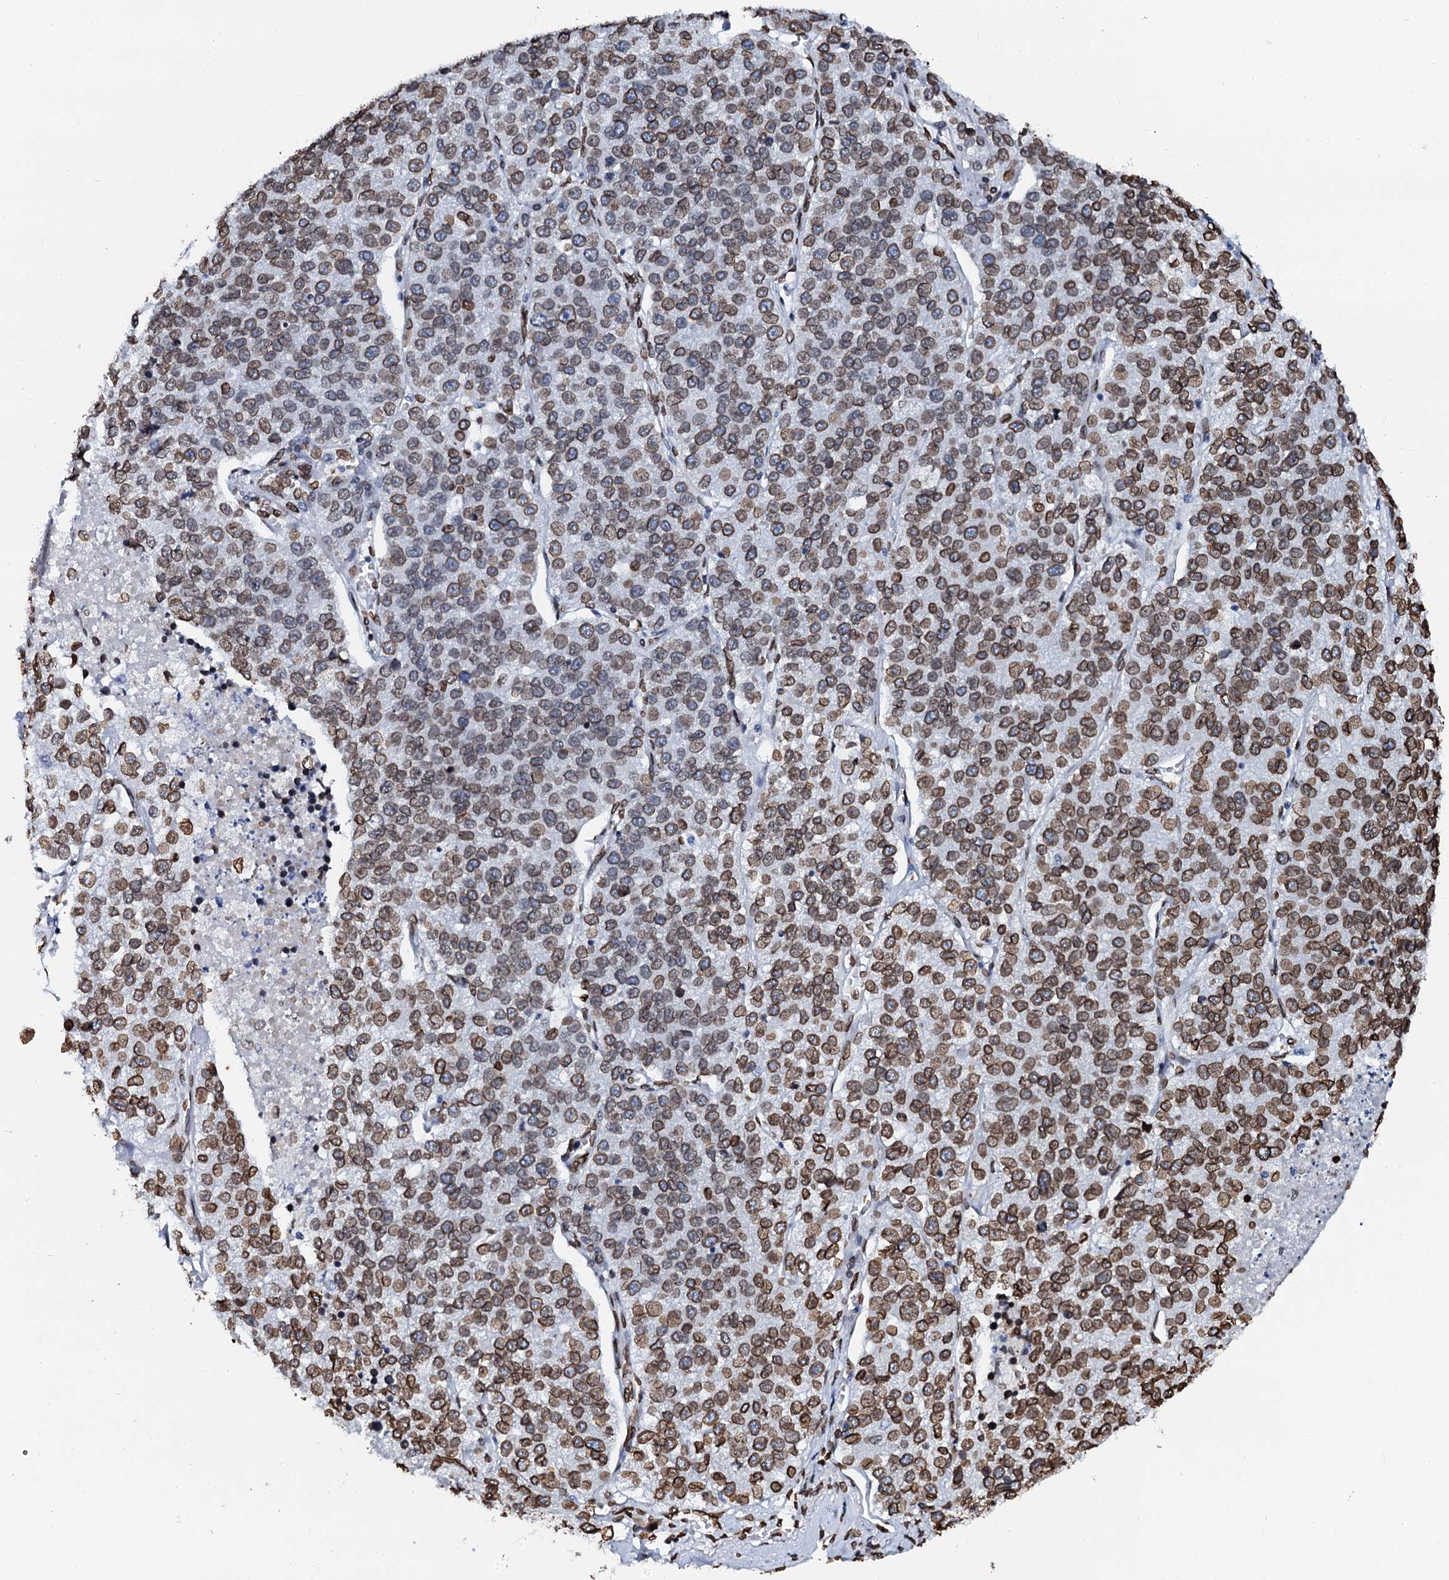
{"staining": {"intensity": "moderate", "quantity": ">75%", "location": "cytoplasmic/membranous,nuclear"}, "tissue": "lung cancer", "cell_type": "Tumor cells", "image_type": "cancer", "snomed": [{"axis": "morphology", "description": "Adenocarcinoma, NOS"}, {"axis": "topography", "description": "Lung"}], "caption": "Tumor cells reveal medium levels of moderate cytoplasmic/membranous and nuclear positivity in about >75% of cells in lung adenocarcinoma. The staining was performed using DAB (3,3'-diaminobenzidine) to visualize the protein expression in brown, while the nuclei were stained in blue with hematoxylin (Magnification: 20x).", "gene": "KATNAL2", "patient": {"sex": "male", "age": 49}}